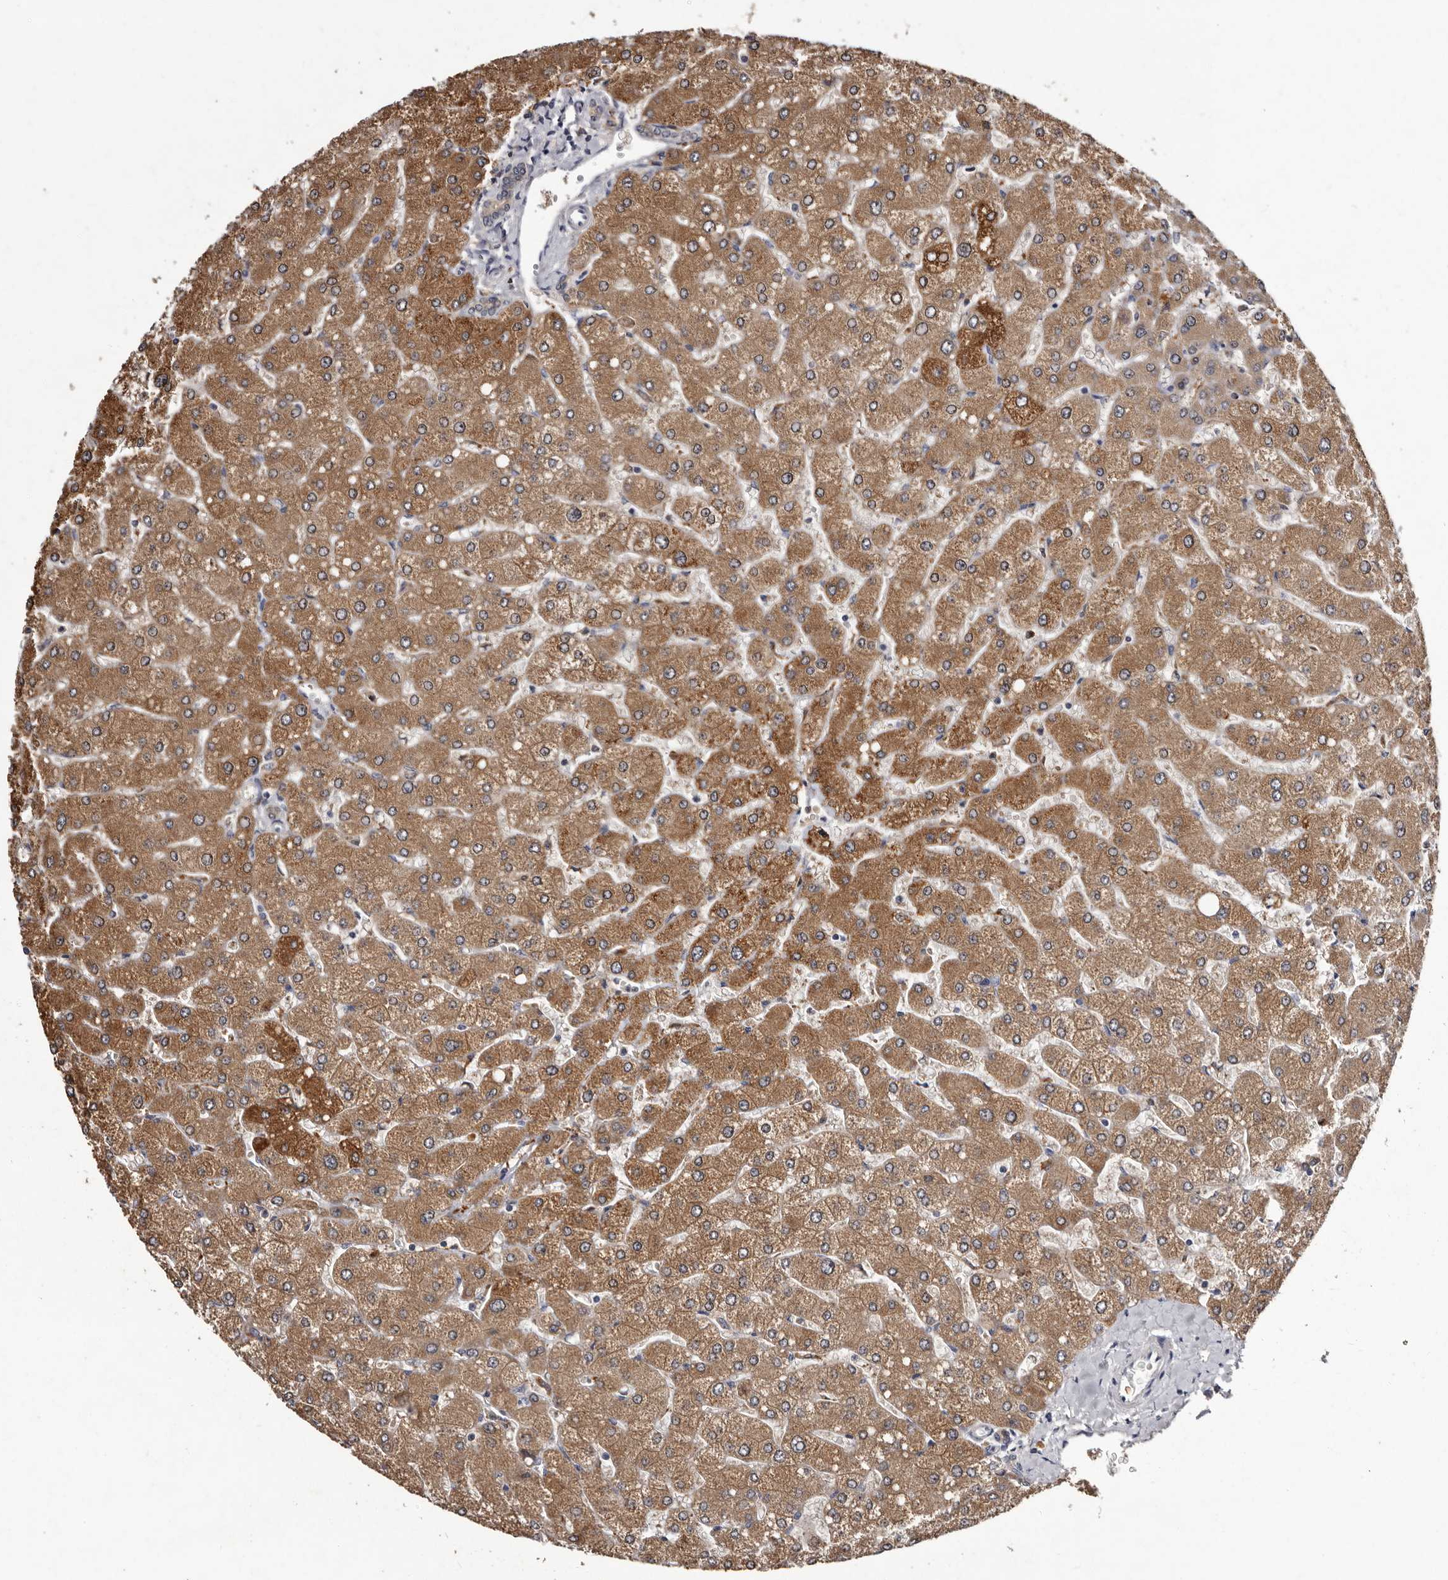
{"staining": {"intensity": "weak", "quantity": "25%-75%", "location": "cytoplasmic/membranous"}, "tissue": "liver", "cell_type": "Cholangiocytes", "image_type": "normal", "snomed": [{"axis": "morphology", "description": "Normal tissue, NOS"}, {"axis": "topography", "description": "Liver"}], "caption": "Weak cytoplasmic/membranous protein staining is identified in about 25%-75% of cholangiocytes in liver.", "gene": "DNPH1", "patient": {"sex": "male", "age": 55}}